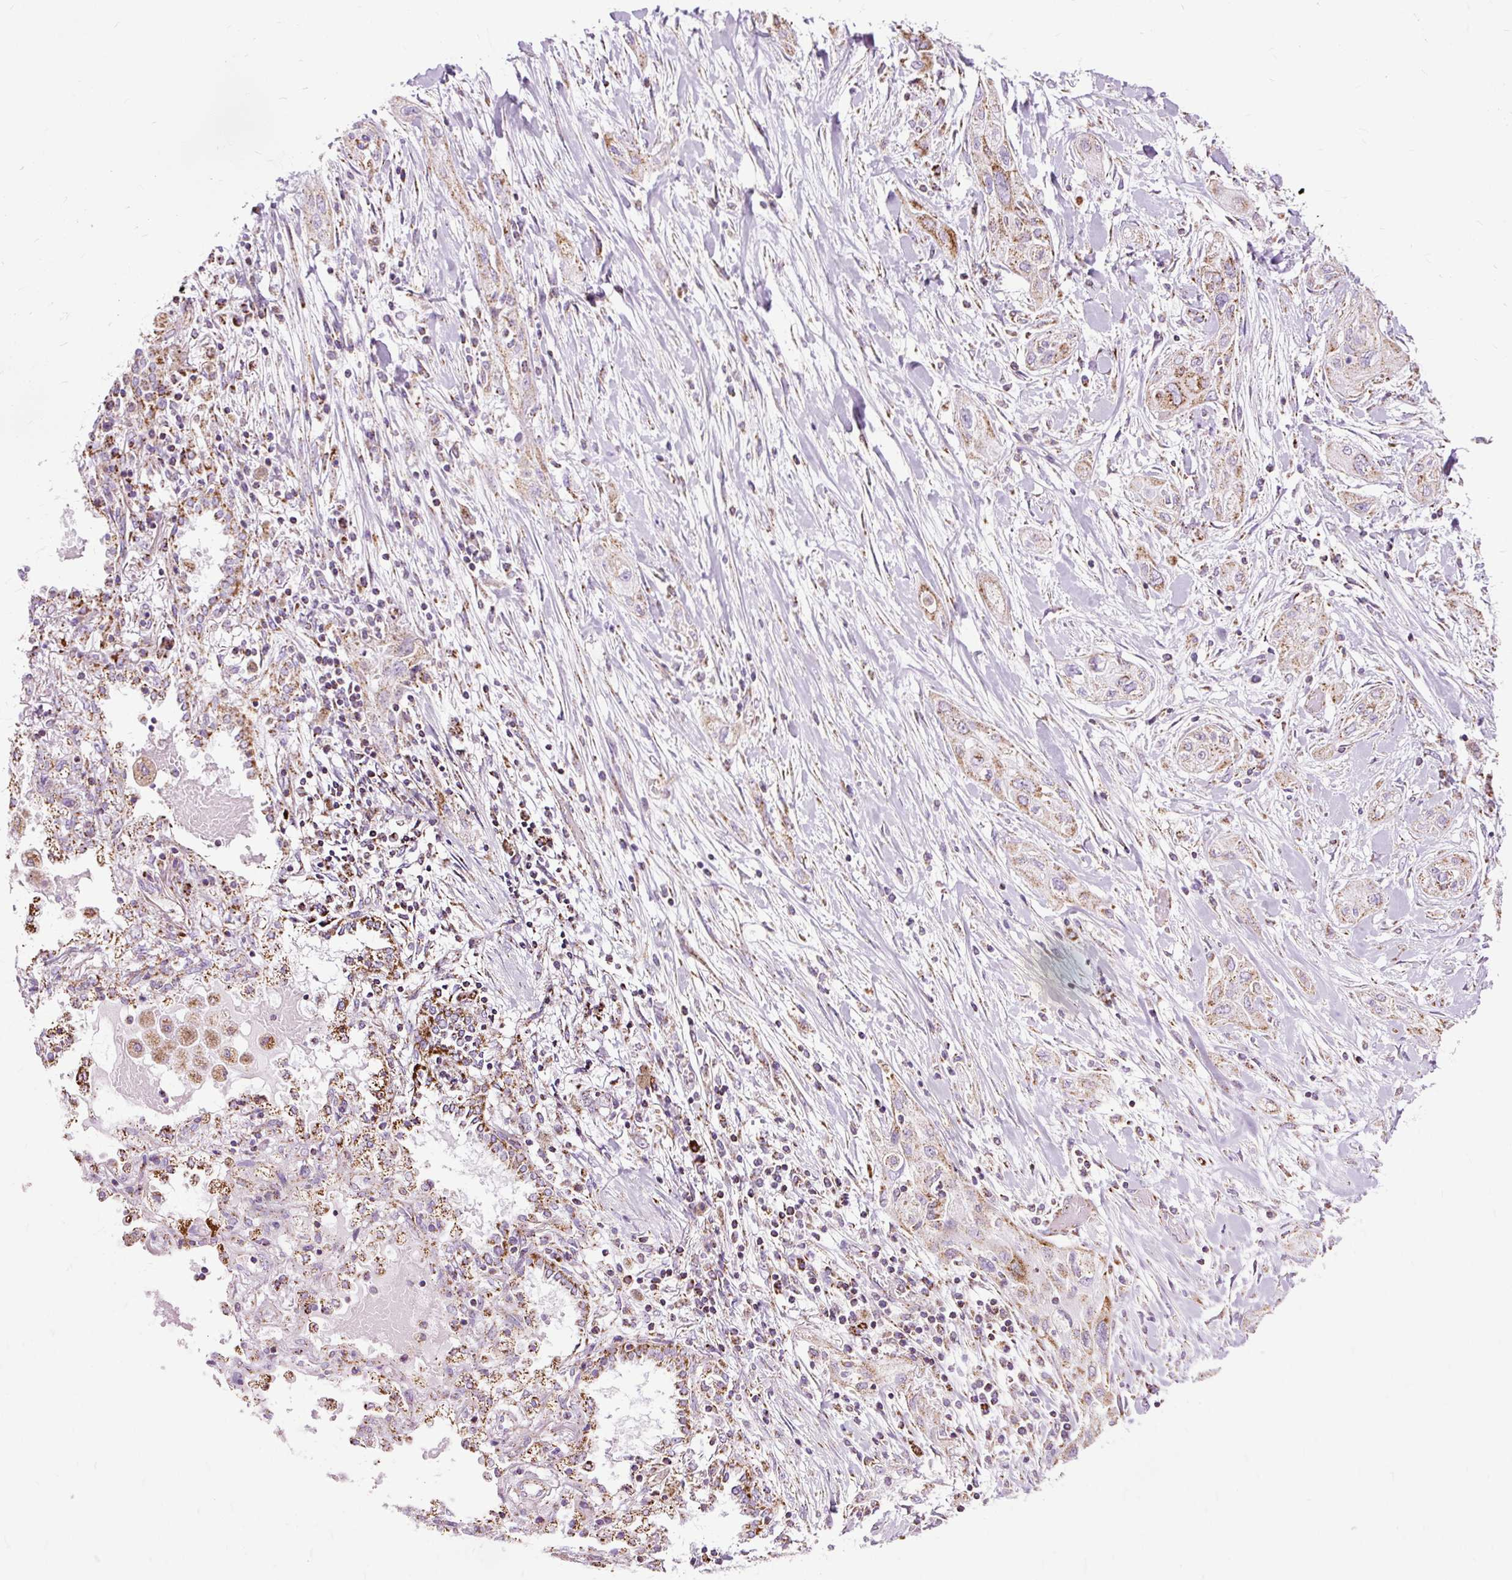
{"staining": {"intensity": "moderate", "quantity": ">75%", "location": "cytoplasmic/membranous"}, "tissue": "lung cancer", "cell_type": "Tumor cells", "image_type": "cancer", "snomed": [{"axis": "morphology", "description": "Squamous cell carcinoma, NOS"}, {"axis": "topography", "description": "Lung"}], "caption": "Lung squamous cell carcinoma stained with a protein marker demonstrates moderate staining in tumor cells.", "gene": "DLAT", "patient": {"sex": "female", "age": 47}}